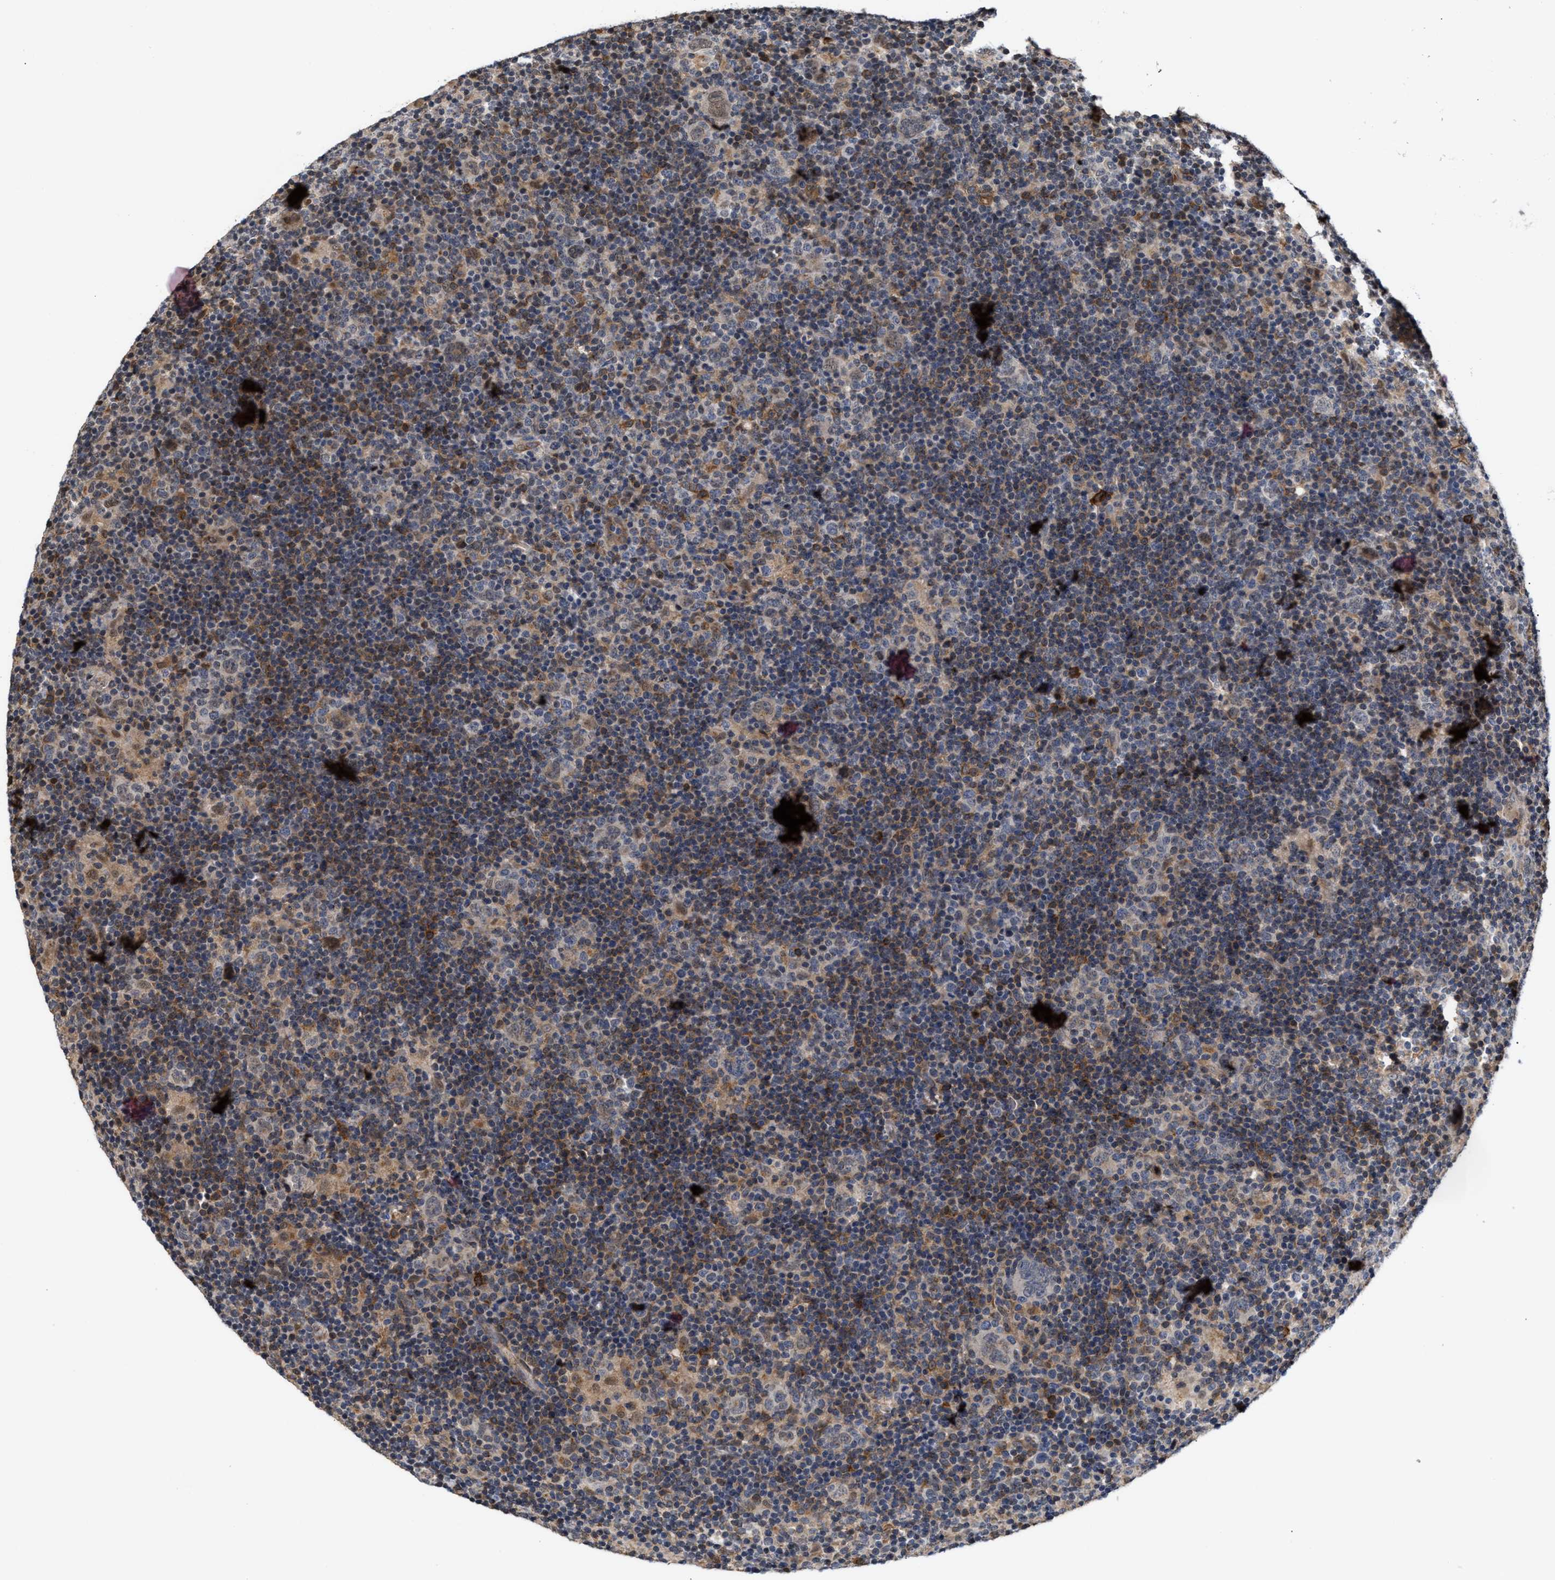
{"staining": {"intensity": "negative", "quantity": "none", "location": "none"}, "tissue": "lymphoma", "cell_type": "Tumor cells", "image_type": "cancer", "snomed": [{"axis": "morphology", "description": "Hodgkin's disease, NOS"}, {"axis": "topography", "description": "Lymph node"}], "caption": "The image reveals no significant positivity in tumor cells of lymphoma.", "gene": "CLIP2", "patient": {"sex": "female", "age": 57}}